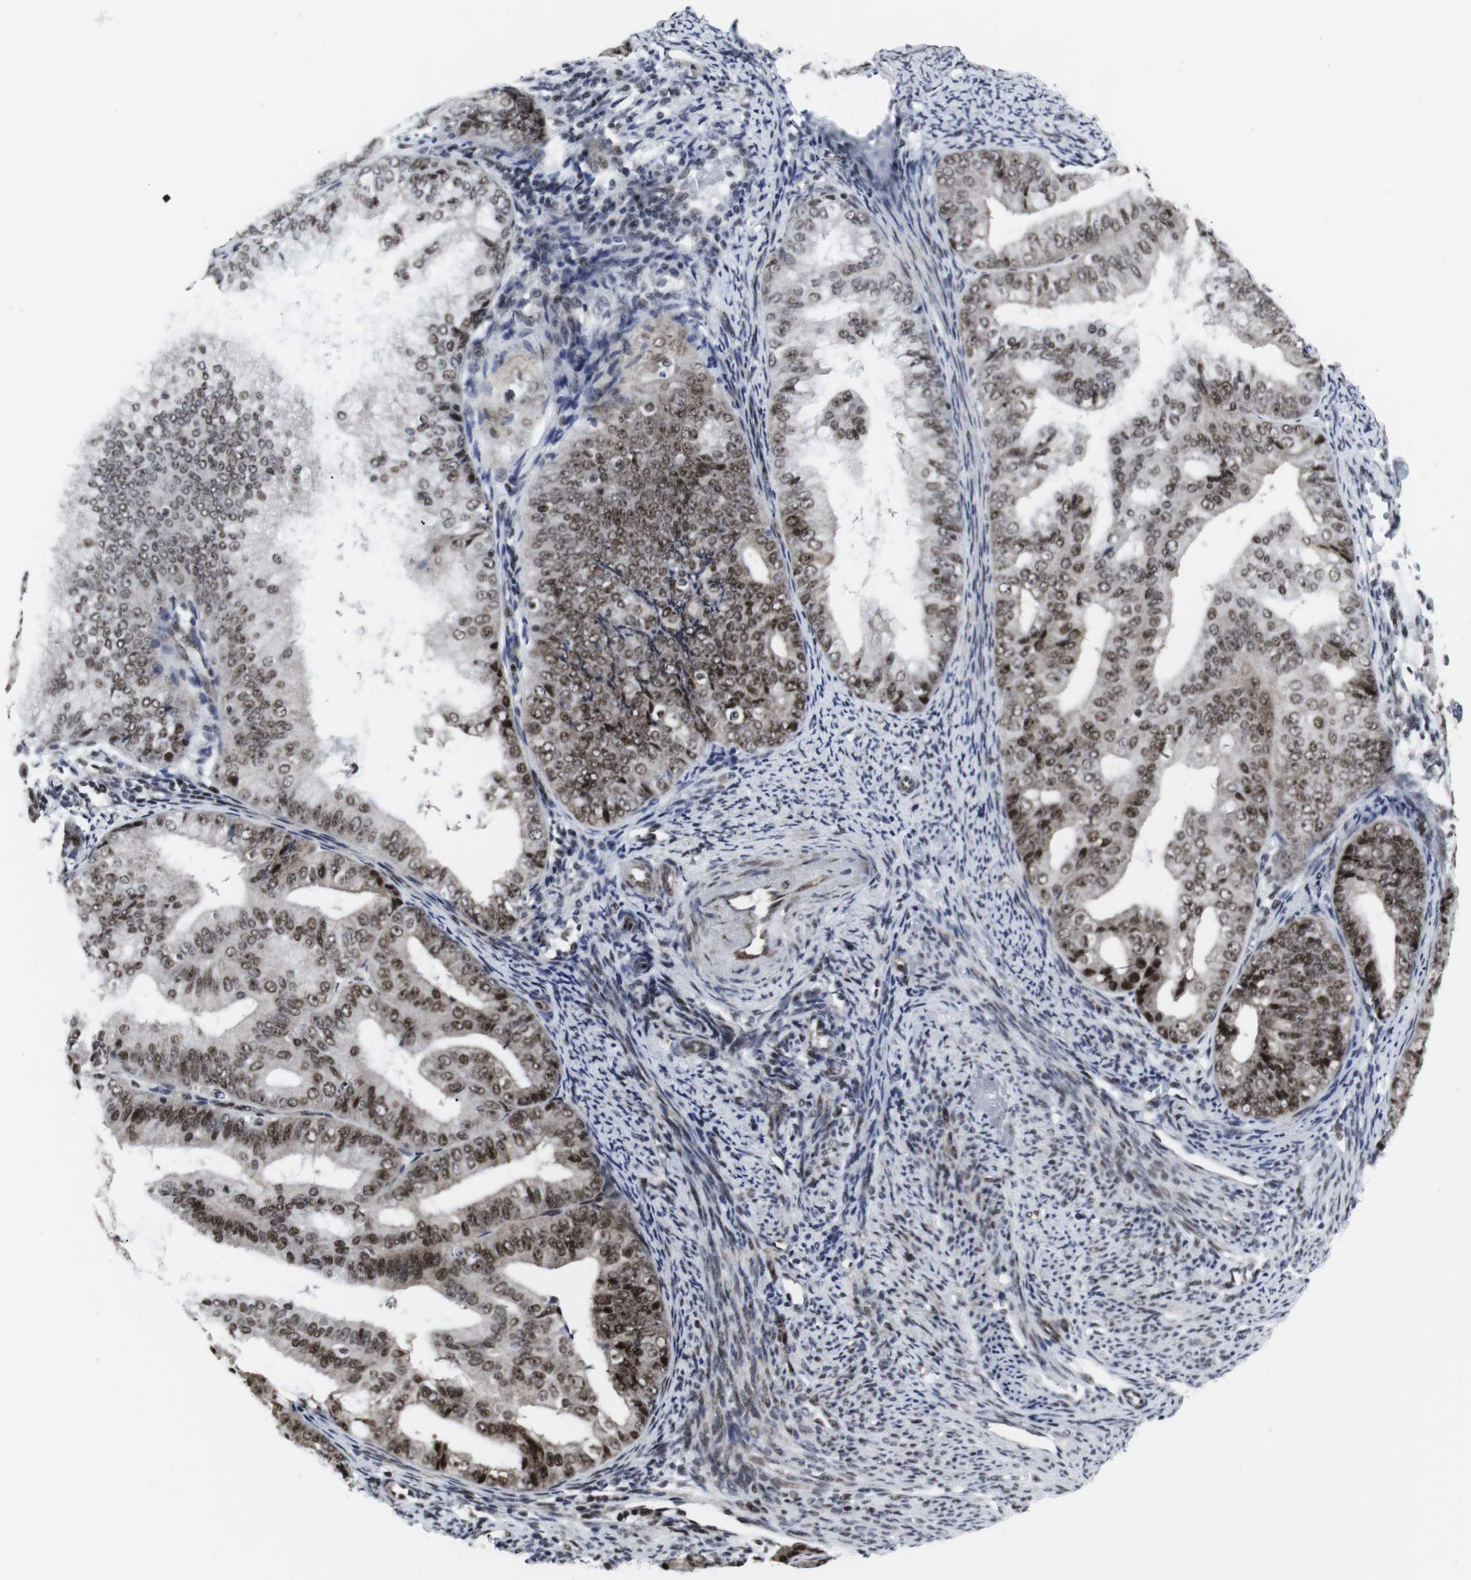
{"staining": {"intensity": "moderate", "quantity": ">75%", "location": "cytoplasmic/membranous,nuclear"}, "tissue": "endometrial cancer", "cell_type": "Tumor cells", "image_type": "cancer", "snomed": [{"axis": "morphology", "description": "Adenocarcinoma, NOS"}, {"axis": "topography", "description": "Endometrium"}], "caption": "IHC micrograph of neoplastic tissue: human endometrial cancer (adenocarcinoma) stained using immunohistochemistry displays medium levels of moderate protein expression localized specifically in the cytoplasmic/membranous and nuclear of tumor cells, appearing as a cytoplasmic/membranous and nuclear brown color.", "gene": "MLH1", "patient": {"sex": "female", "age": 63}}